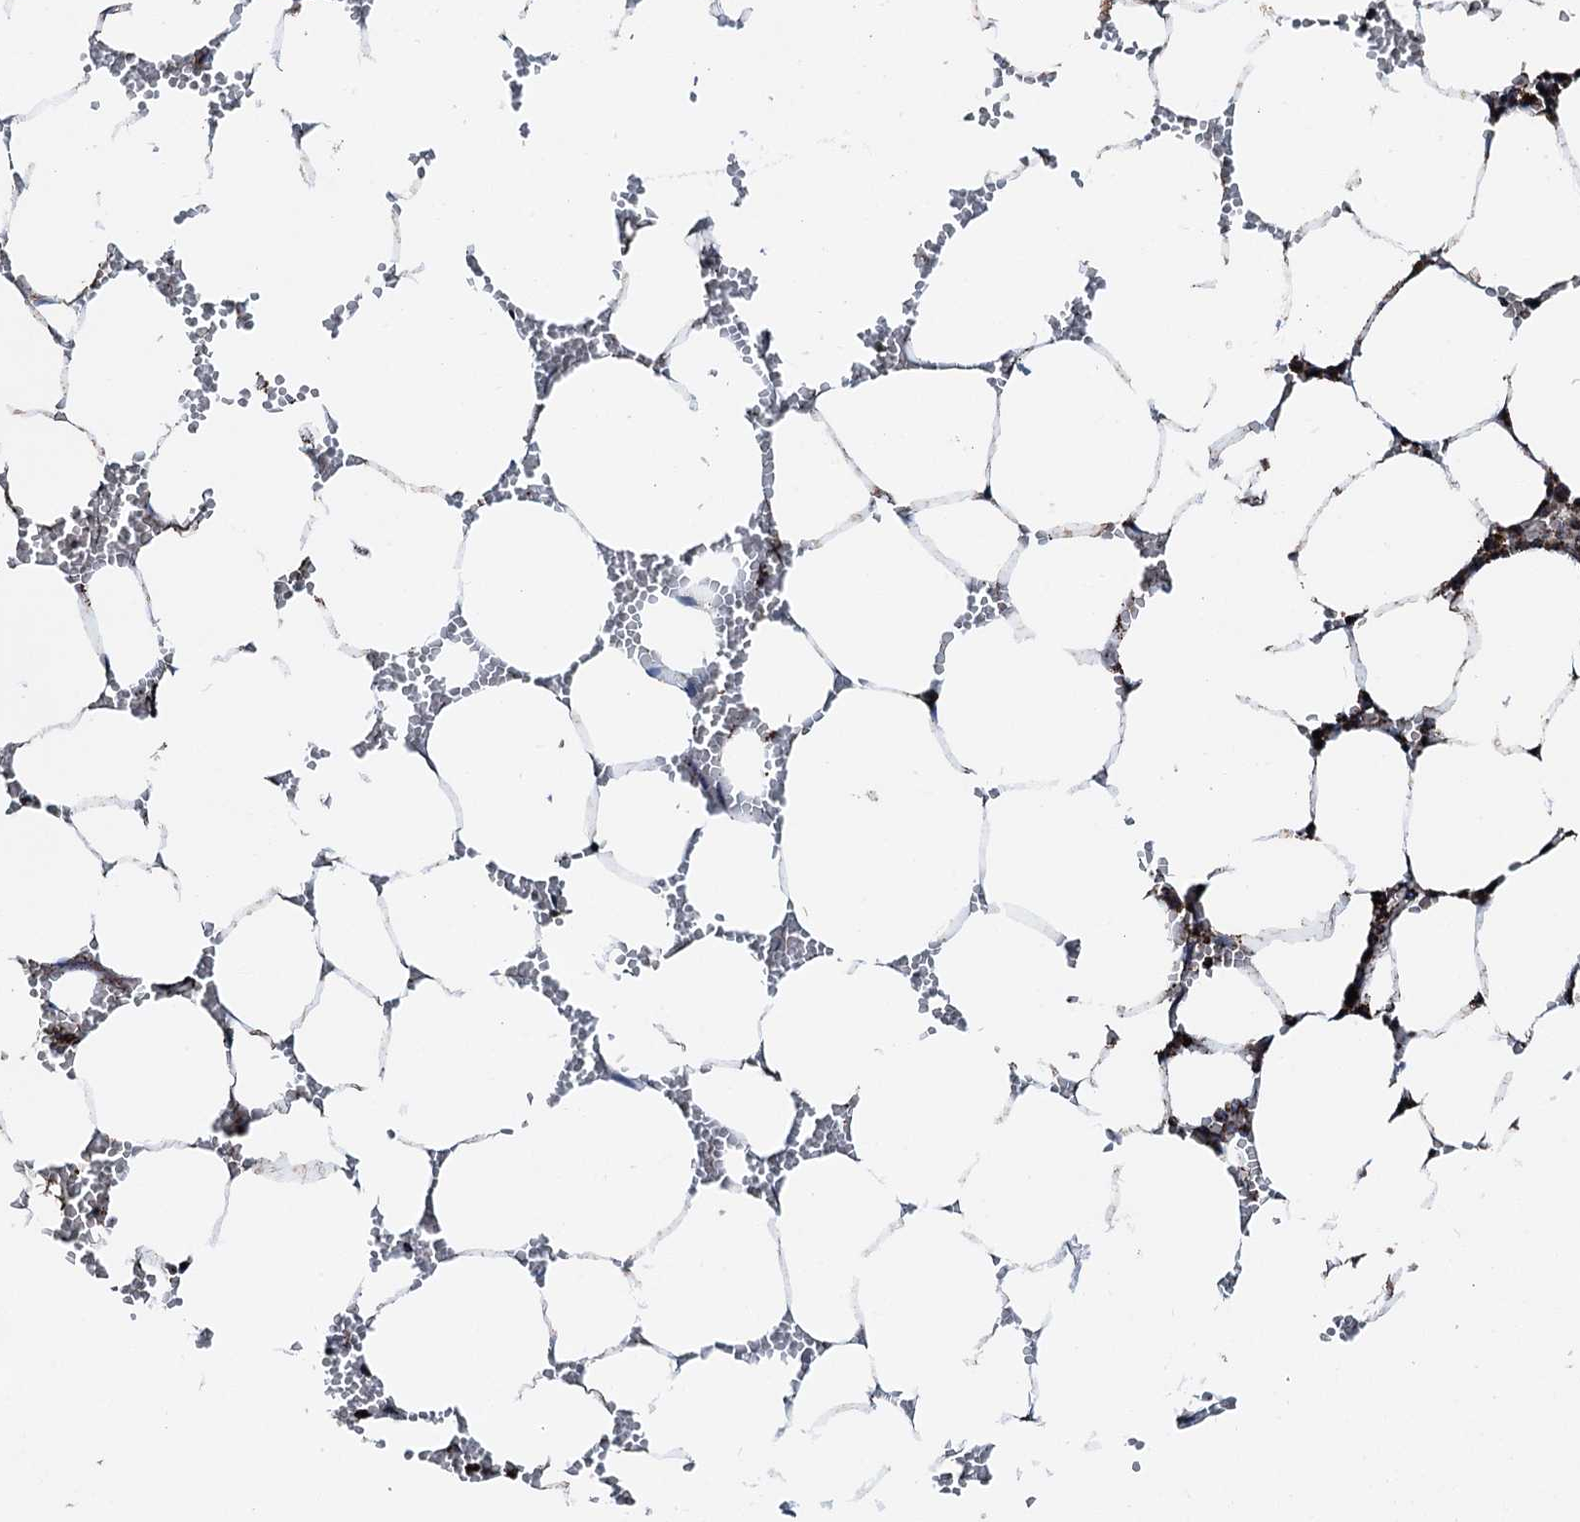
{"staining": {"intensity": "strong", "quantity": ">75%", "location": "cytoplasmic/membranous"}, "tissue": "bone marrow", "cell_type": "Hematopoietic cells", "image_type": "normal", "snomed": [{"axis": "morphology", "description": "Normal tissue, NOS"}, {"axis": "topography", "description": "Bone marrow"}], "caption": "Normal bone marrow reveals strong cytoplasmic/membranous staining in about >75% of hematopoietic cells, visualized by immunohistochemistry. (IHC, brightfield microscopy, high magnification).", "gene": "HADH", "patient": {"sex": "male", "age": 70}}